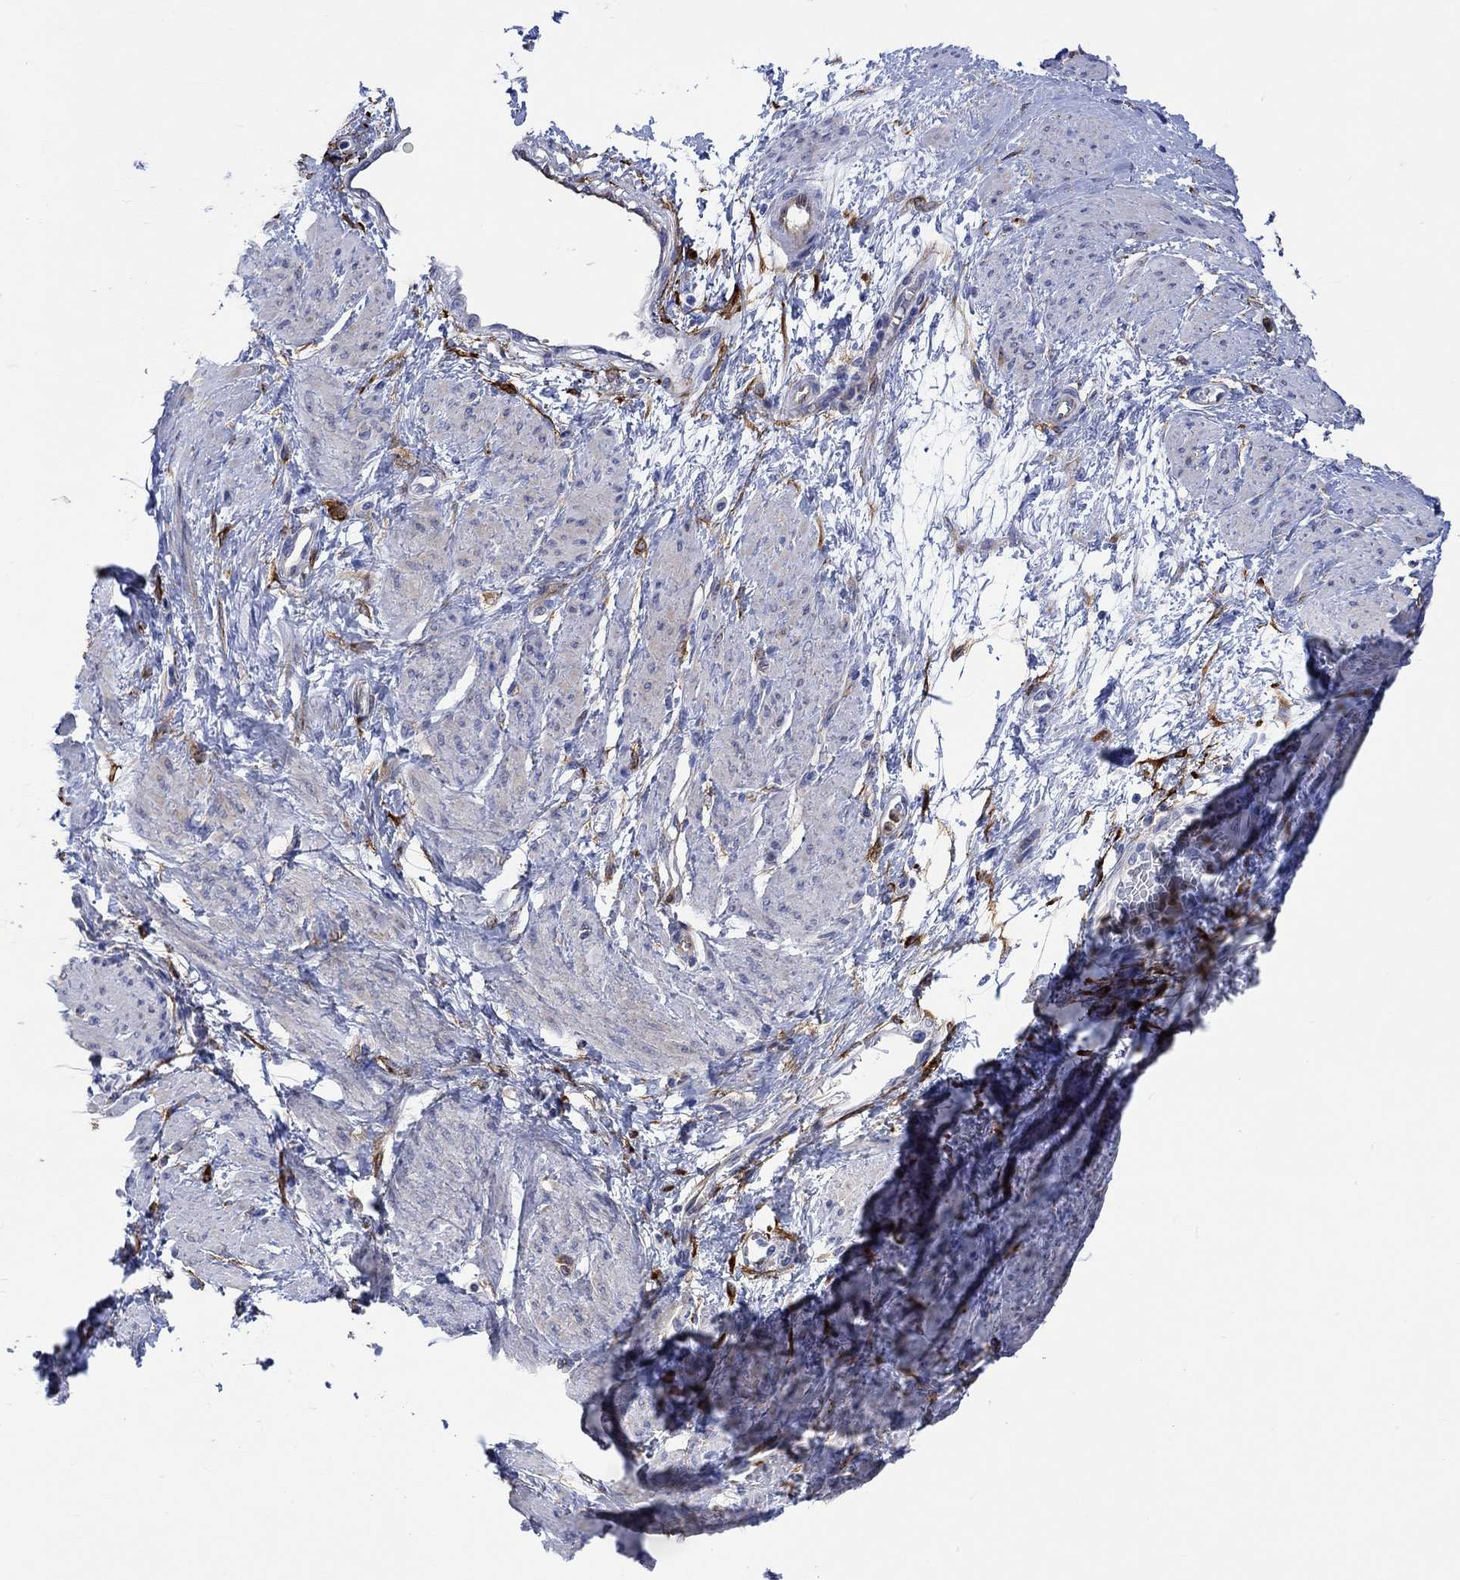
{"staining": {"intensity": "strong", "quantity": "25%-75%", "location": "cytoplasmic/membranous"}, "tissue": "smooth muscle", "cell_type": "Smooth muscle cells", "image_type": "normal", "snomed": [{"axis": "morphology", "description": "Normal tissue, NOS"}, {"axis": "topography", "description": "Smooth muscle"}, {"axis": "topography", "description": "Uterus"}], "caption": "Protein expression analysis of normal smooth muscle displays strong cytoplasmic/membranous staining in approximately 25%-75% of smooth muscle cells. The protein is stained brown, and the nuclei are stained in blue (DAB IHC with brightfield microscopy, high magnification).", "gene": "TGM2", "patient": {"sex": "female", "age": 39}}